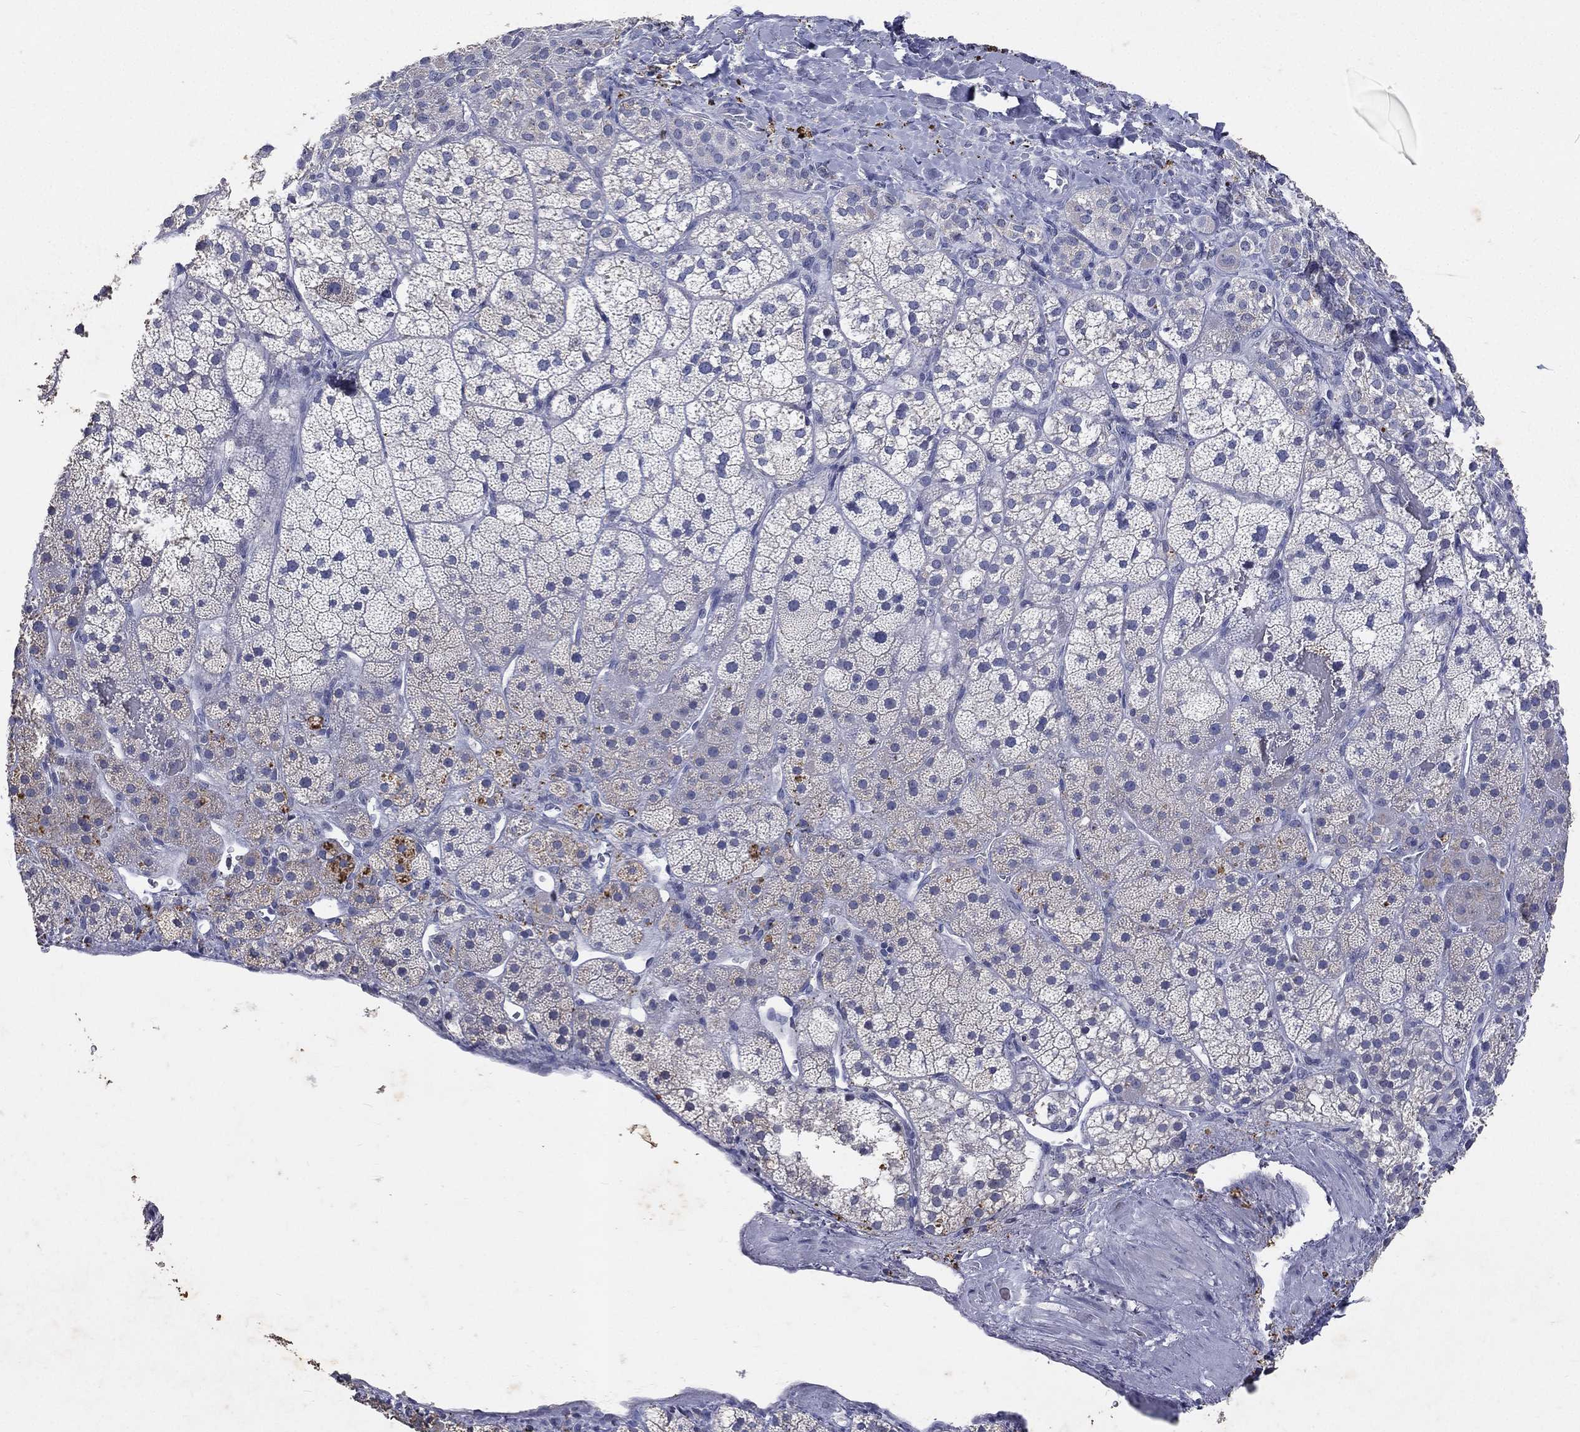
{"staining": {"intensity": "weak", "quantity": "<25%", "location": "cytoplasmic/membranous"}, "tissue": "adrenal gland", "cell_type": "Glandular cells", "image_type": "normal", "snomed": [{"axis": "morphology", "description": "Normal tissue, NOS"}, {"axis": "topography", "description": "Adrenal gland"}], "caption": "Protein analysis of unremarkable adrenal gland displays no significant expression in glandular cells. (Stains: DAB (3,3'-diaminobenzidine) immunohistochemistry with hematoxylin counter stain, Microscopy: brightfield microscopy at high magnification).", "gene": "SLC34A2", "patient": {"sex": "male", "age": 57}}